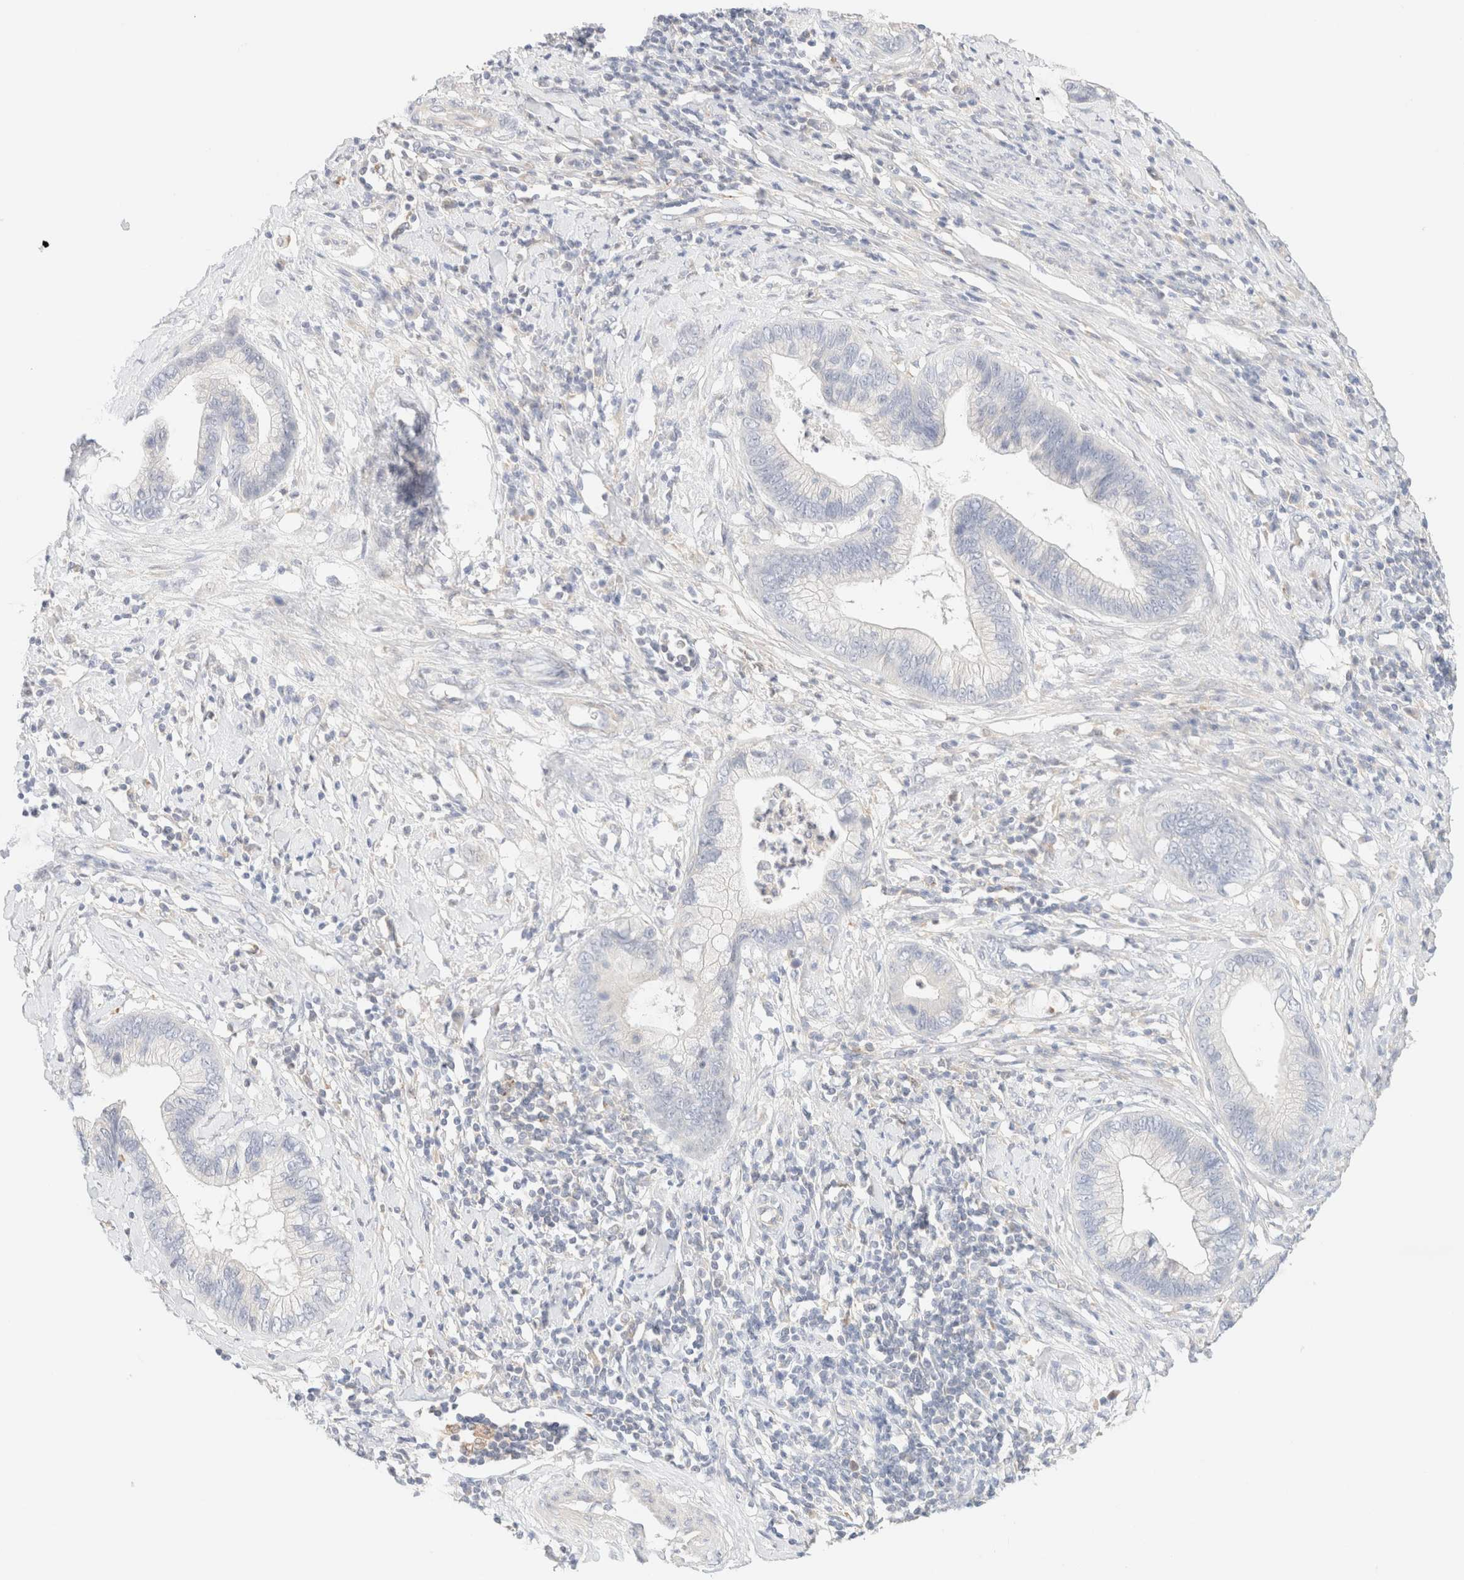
{"staining": {"intensity": "negative", "quantity": "none", "location": "none"}, "tissue": "cervical cancer", "cell_type": "Tumor cells", "image_type": "cancer", "snomed": [{"axis": "morphology", "description": "Adenocarcinoma, NOS"}, {"axis": "topography", "description": "Cervix"}], "caption": "Histopathology image shows no significant protein expression in tumor cells of cervical cancer.", "gene": "SARM1", "patient": {"sex": "female", "age": 44}}